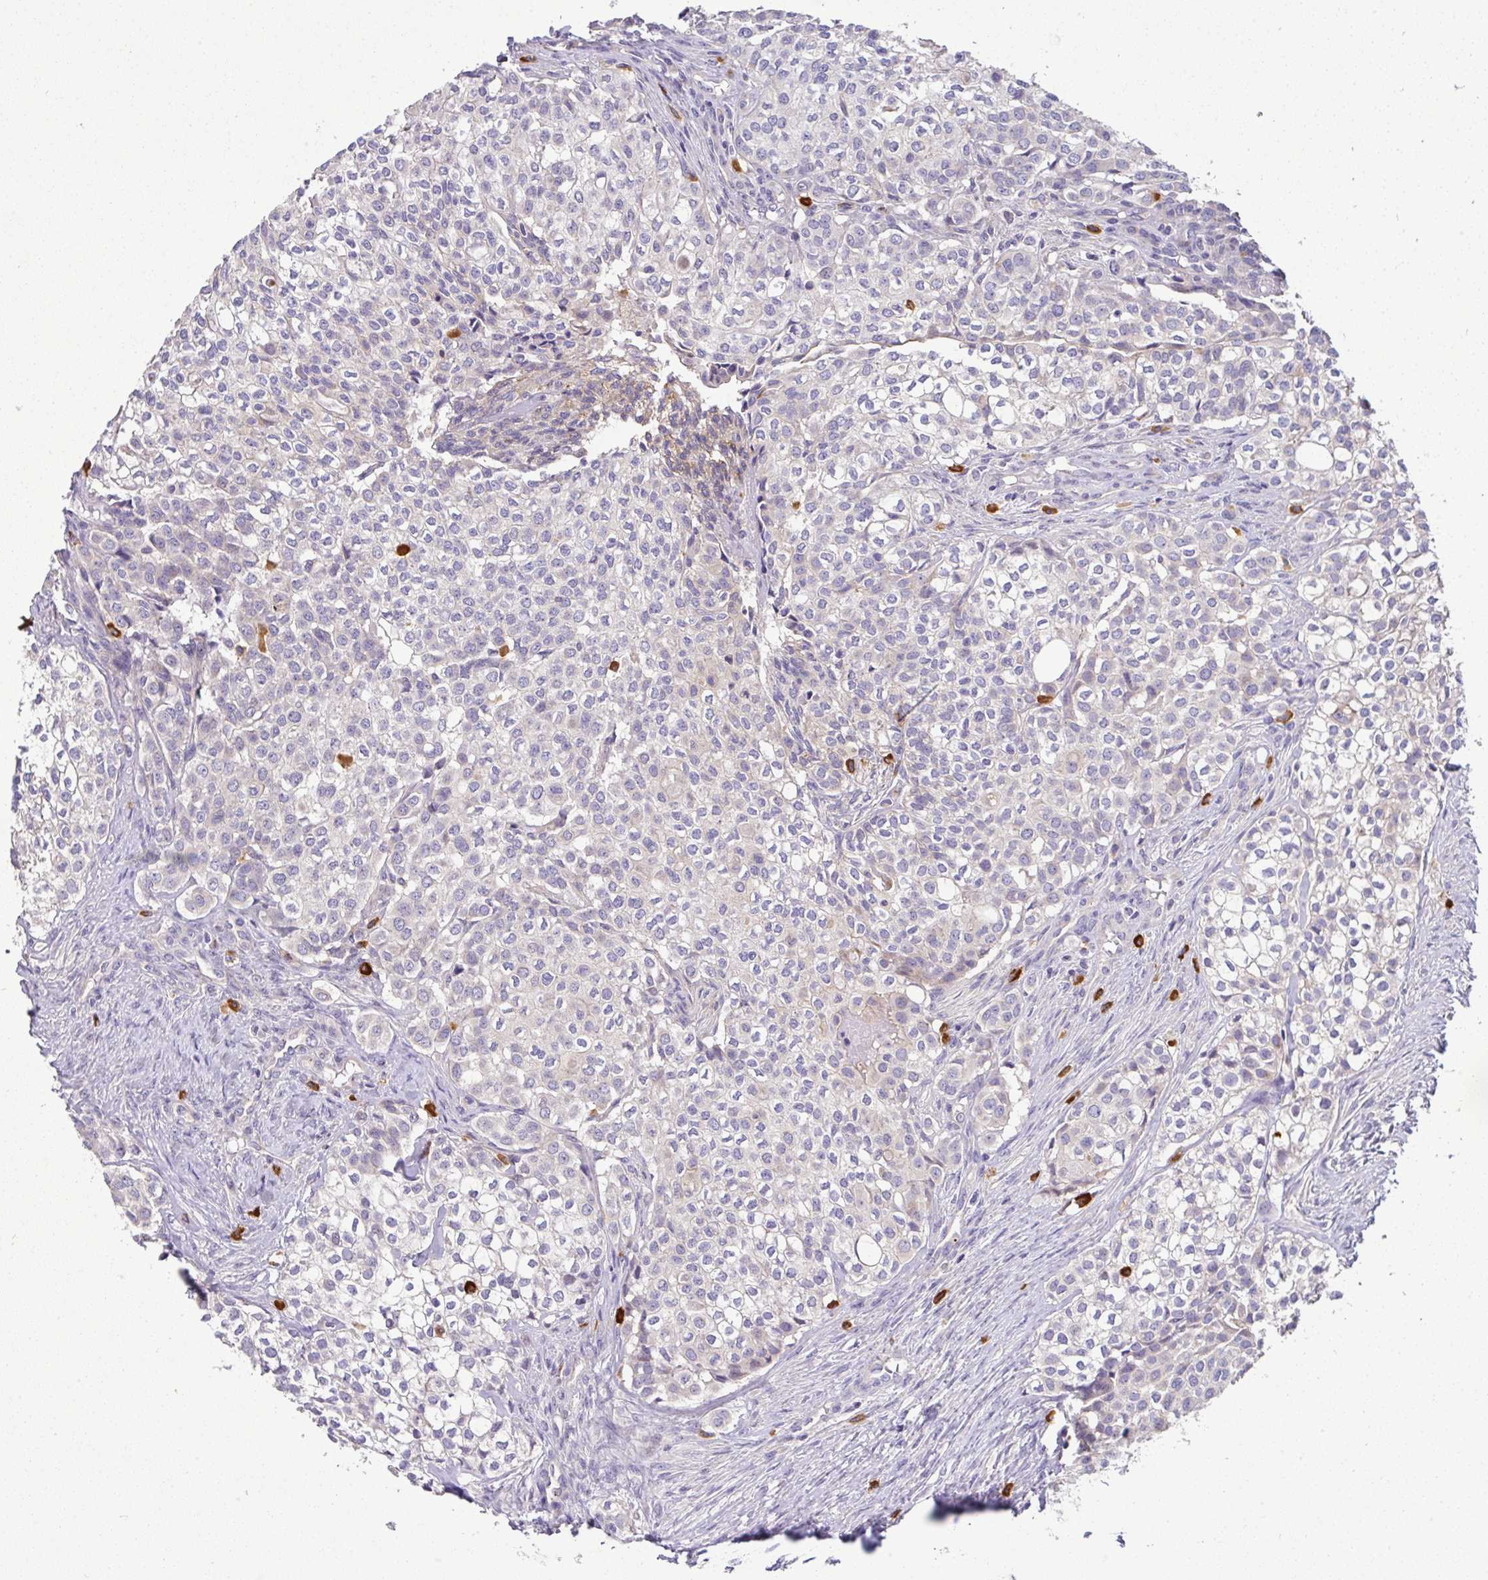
{"staining": {"intensity": "negative", "quantity": "none", "location": "none"}, "tissue": "head and neck cancer", "cell_type": "Tumor cells", "image_type": "cancer", "snomed": [{"axis": "morphology", "description": "Adenocarcinoma, NOS"}, {"axis": "topography", "description": "Head-Neck"}], "caption": "Tumor cells show no significant protein staining in adenocarcinoma (head and neck).", "gene": "EPN3", "patient": {"sex": "male", "age": 81}}